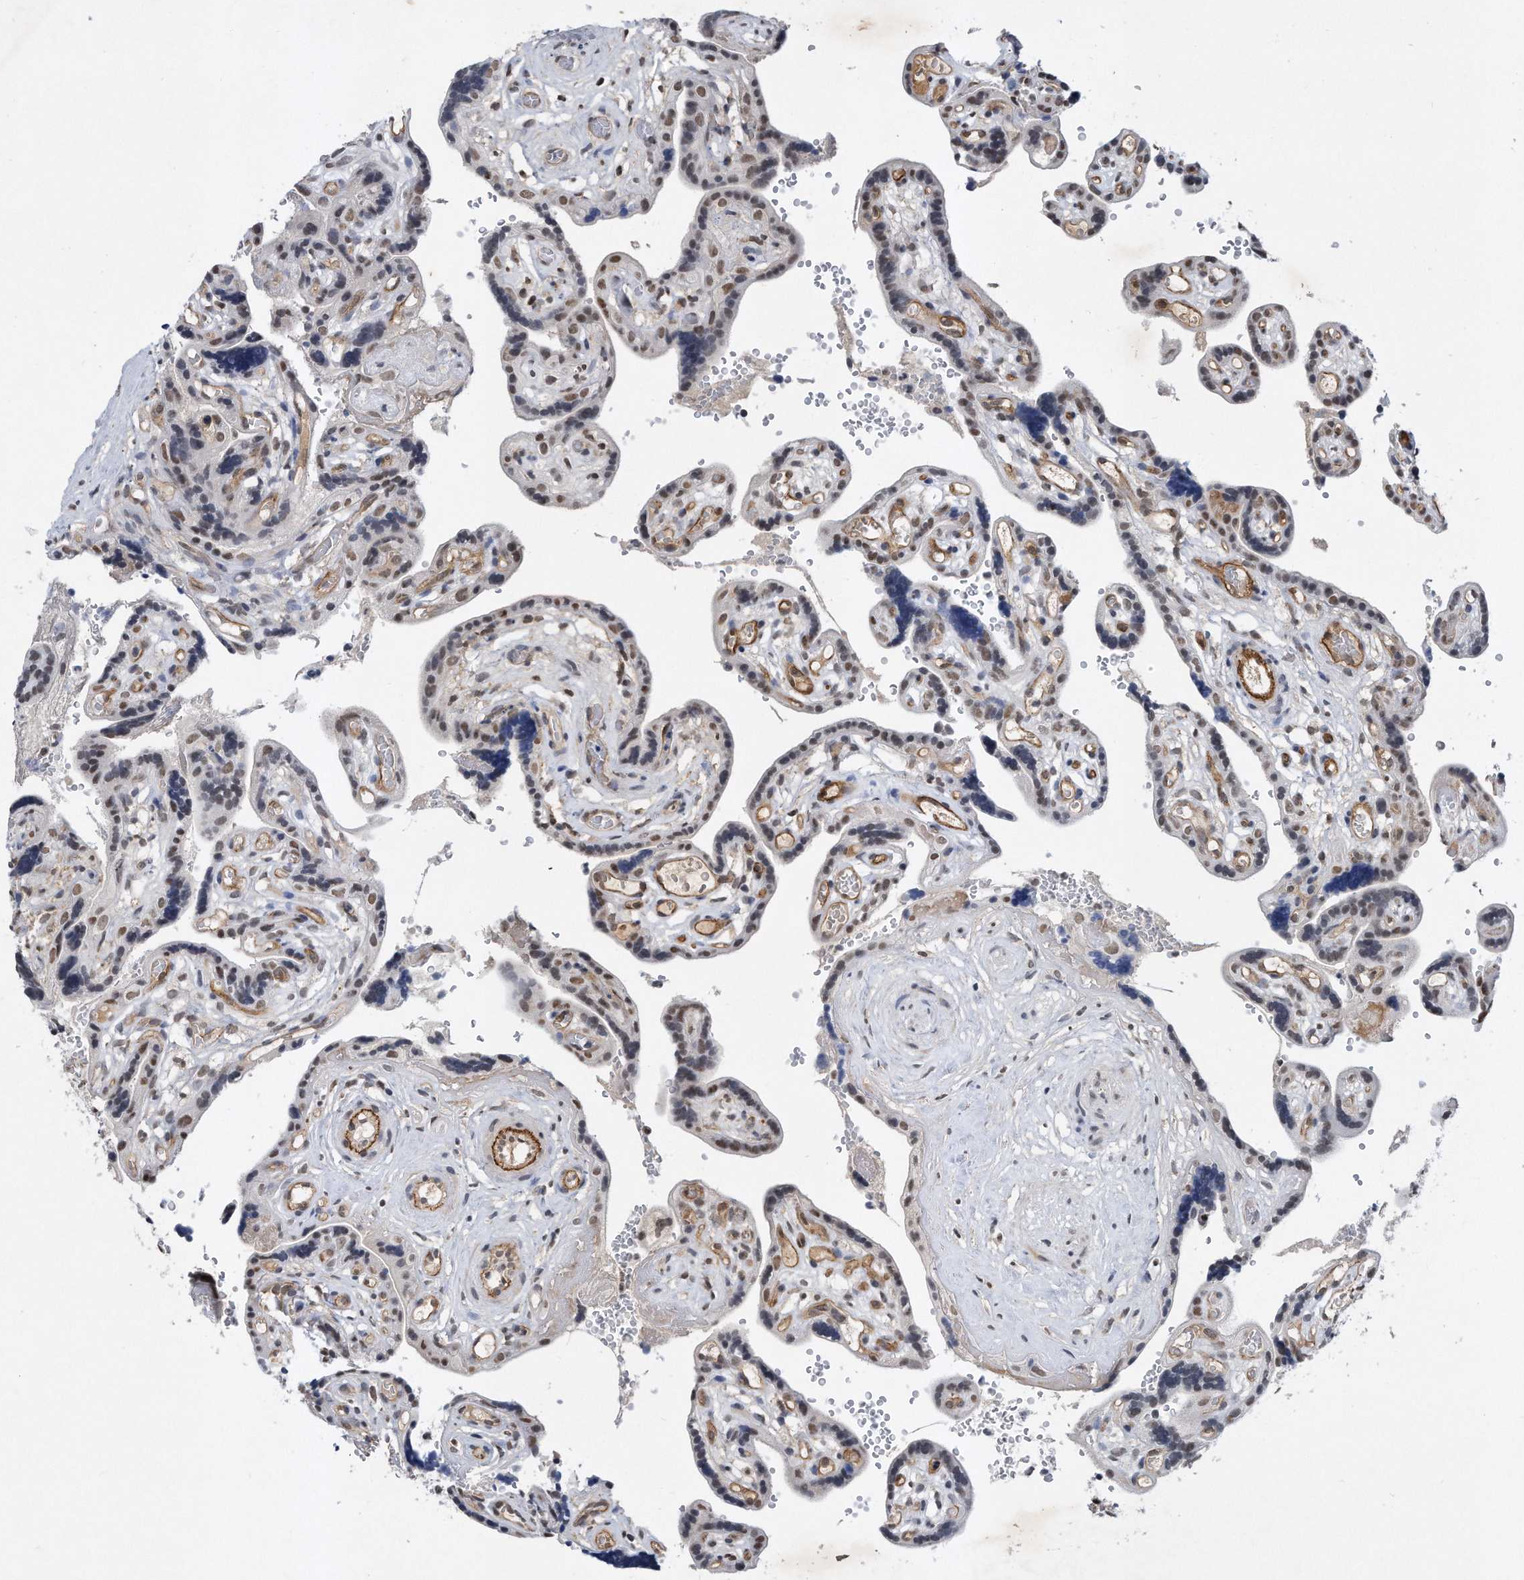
{"staining": {"intensity": "weak", "quantity": ">75%", "location": "nuclear"}, "tissue": "placenta", "cell_type": "Decidual cells", "image_type": "normal", "snomed": [{"axis": "morphology", "description": "Normal tissue, NOS"}, {"axis": "topography", "description": "Placenta"}], "caption": "Immunohistochemistry (IHC) image of unremarkable placenta: human placenta stained using immunohistochemistry (IHC) displays low levels of weak protein expression localized specifically in the nuclear of decidual cells, appearing as a nuclear brown color.", "gene": "TP53INP1", "patient": {"sex": "female", "age": 30}}